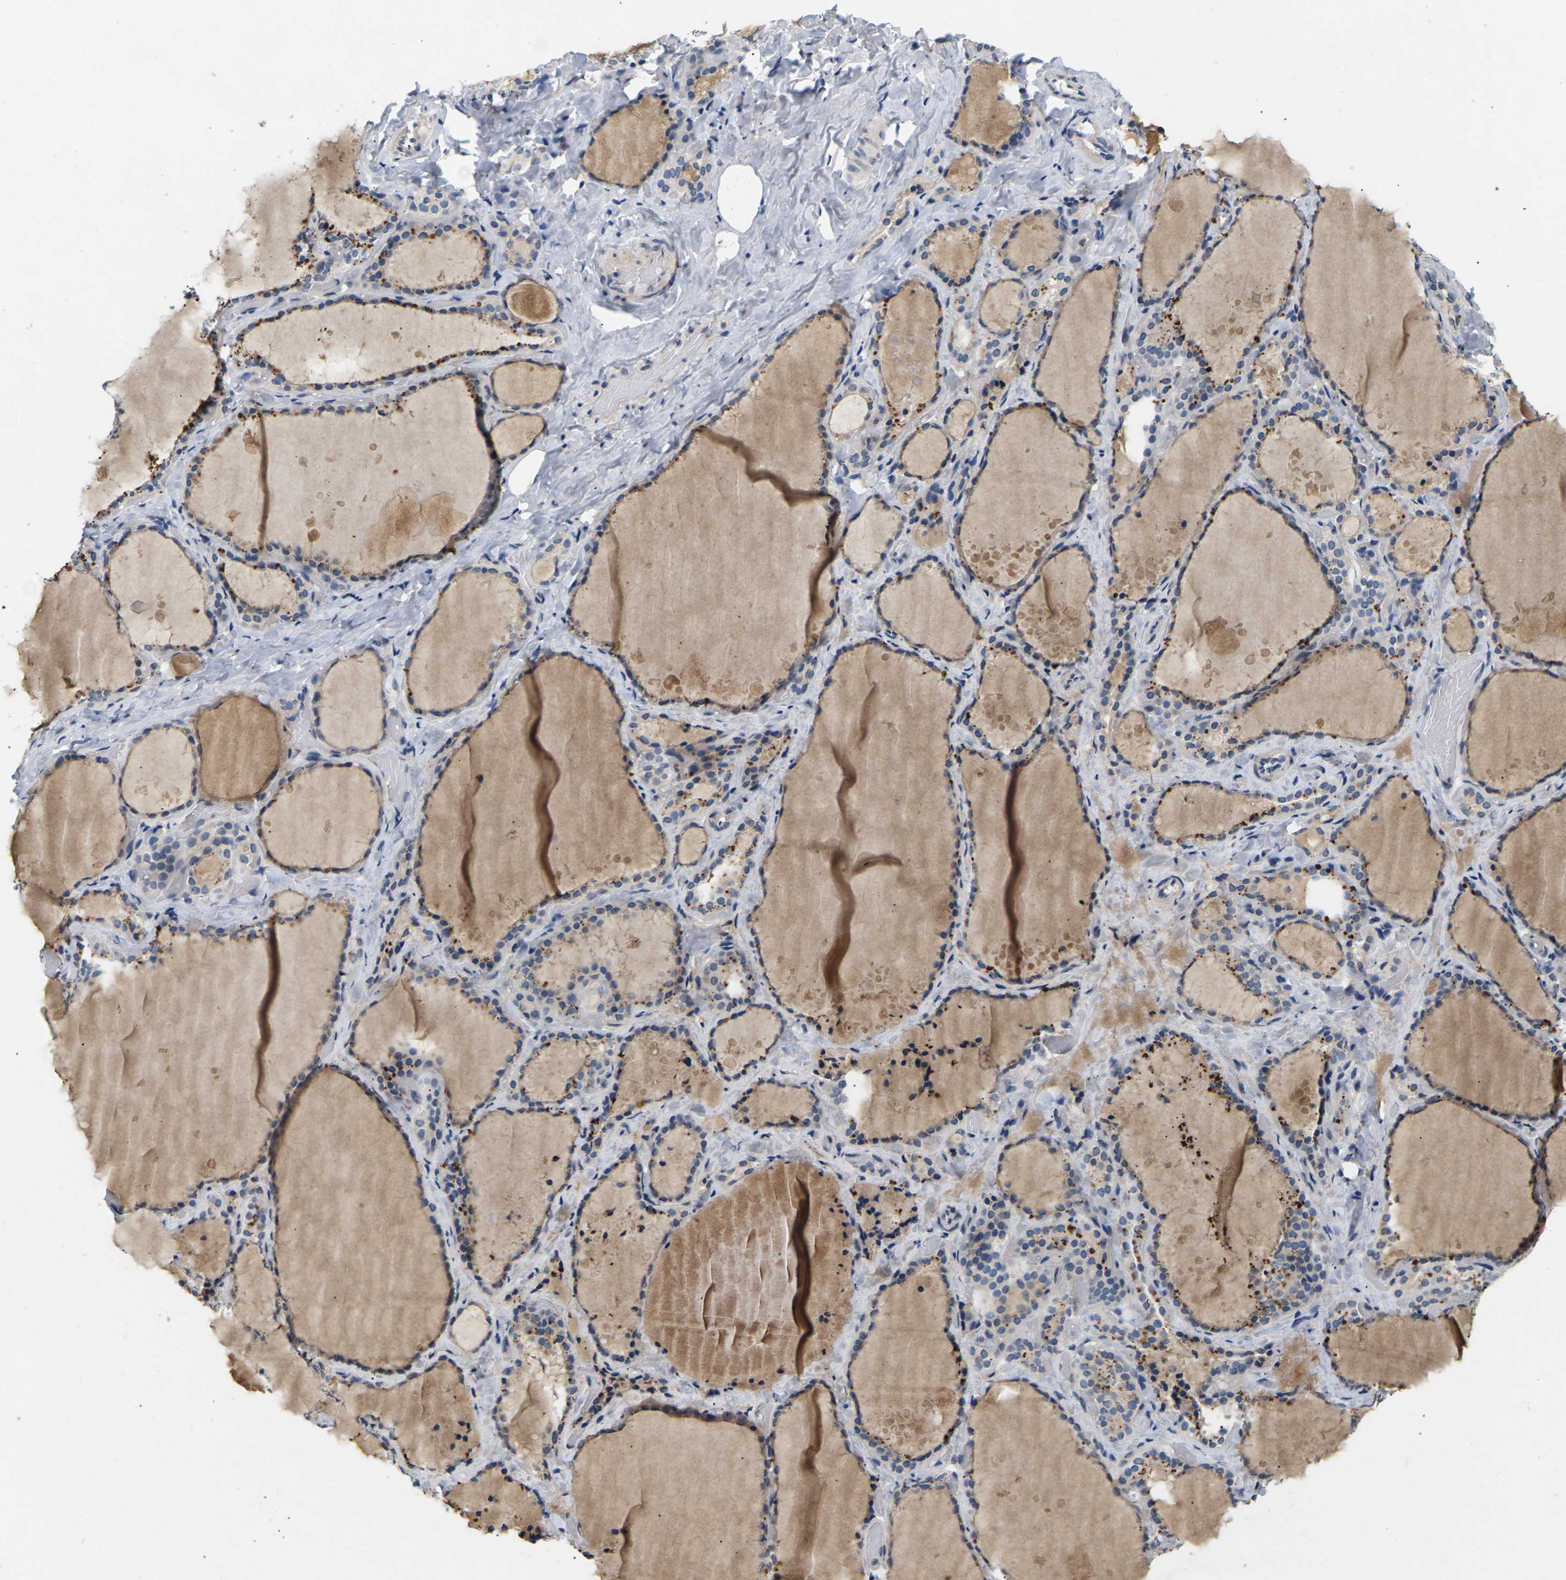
{"staining": {"intensity": "weak", "quantity": ">75%", "location": "cytoplasmic/membranous"}, "tissue": "thyroid gland", "cell_type": "Glandular cells", "image_type": "normal", "snomed": [{"axis": "morphology", "description": "Normal tissue, NOS"}, {"axis": "topography", "description": "Thyroid gland"}], "caption": "Immunohistochemical staining of unremarkable human thyroid gland displays >75% levels of weak cytoplasmic/membranous protein staining in about >75% of glandular cells. The protein of interest is shown in brown color, while the nuclei are stained blue.", "gene": "SLC2A2", "patient": {"sex": "female", "age": 44}}